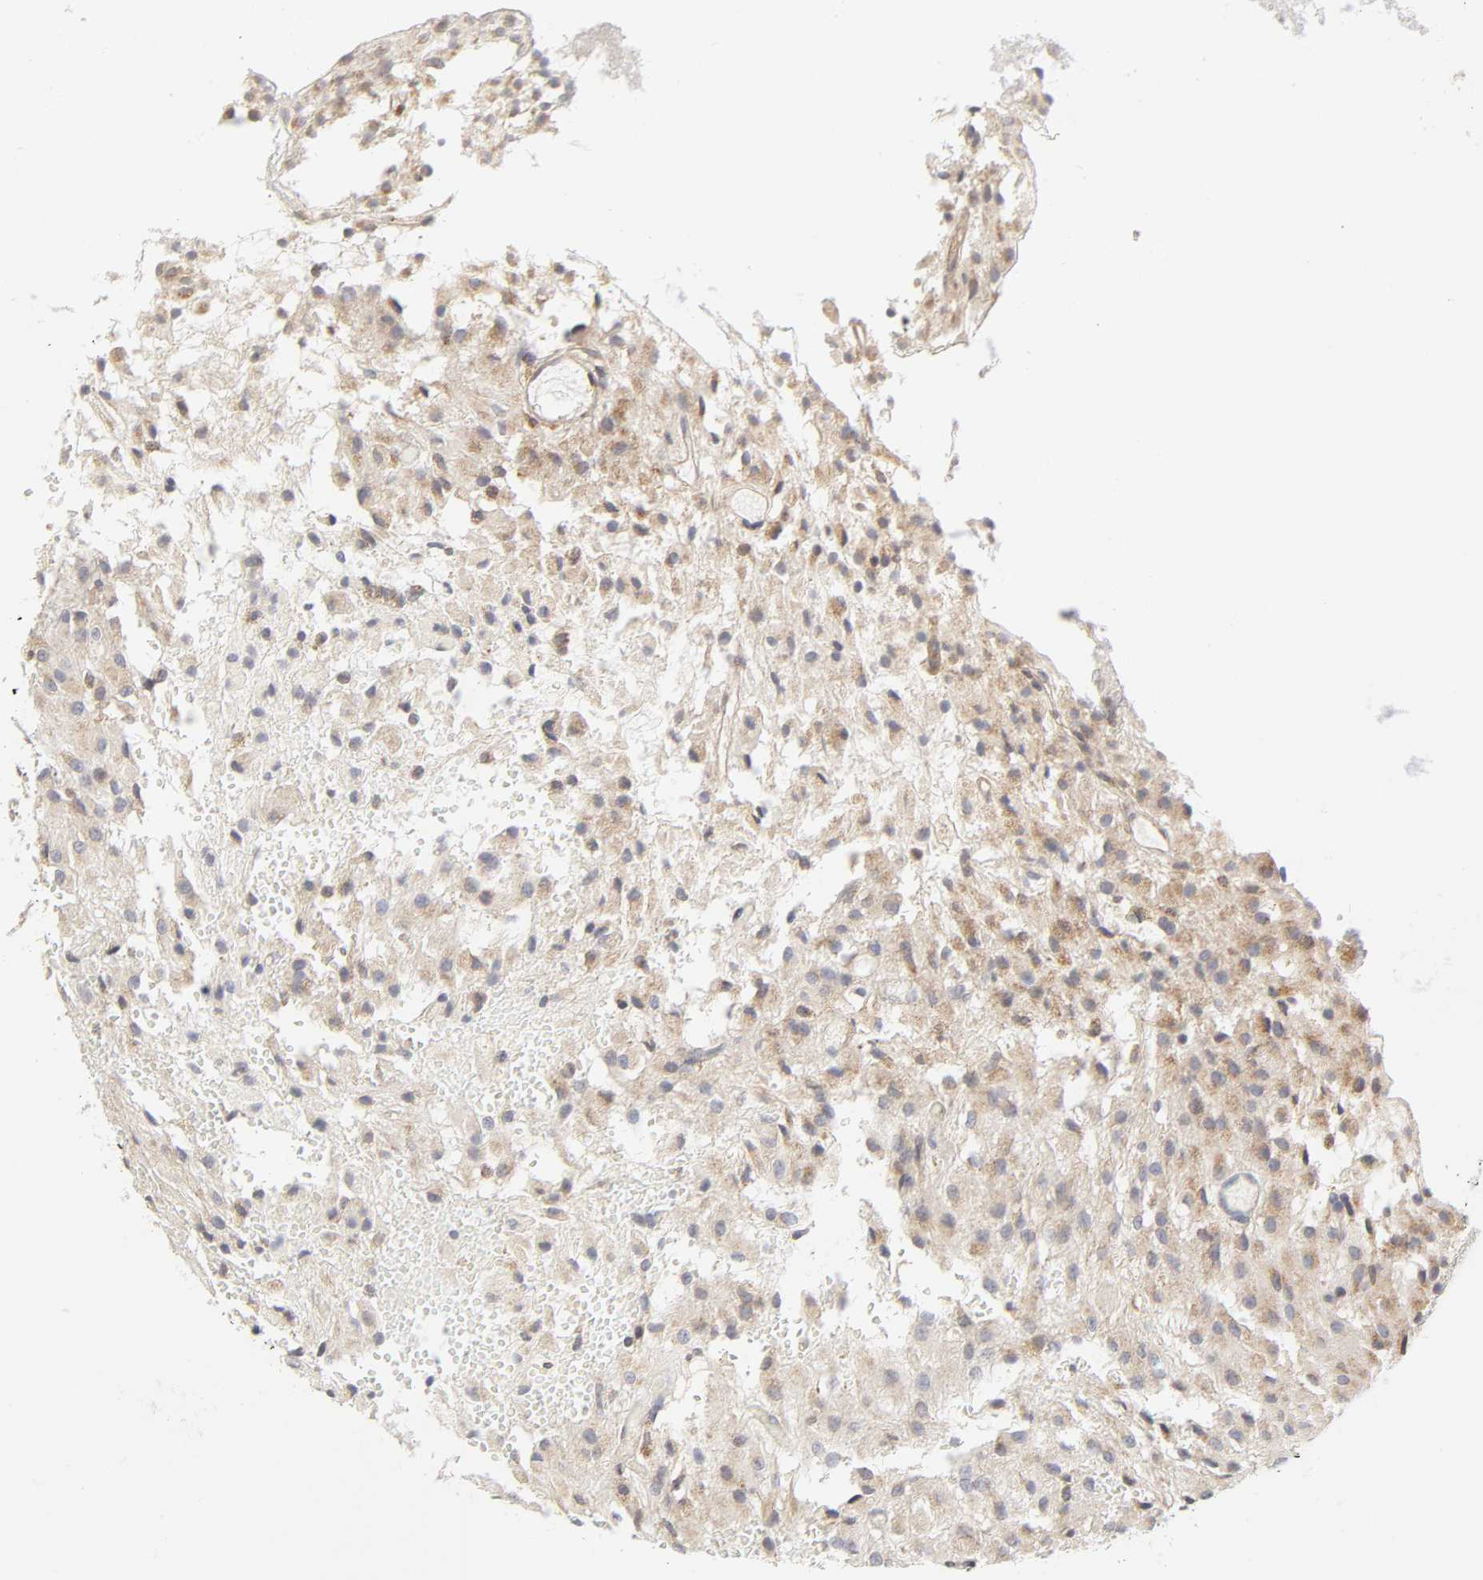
{"staining": {"intensity": "weak", "quantity": ">75%", "location": "cytoplasmic/membranous"}, "tissue": "glioma", "cell_type": "Tumor cells", "image_type": "cancer", "snomed": [{"axis": "morphology", "description": "Glioma, malignant, High grade"}, {"axis": "topography", "description": "Brain"}], "caption": "The micrograph shows a brown stain indicating the presence of a protein in the cytoplasmic/membranous of tumor cells in glioma.", "gene": "IL4R", "patient": {"sex": "female", "age": 59}}